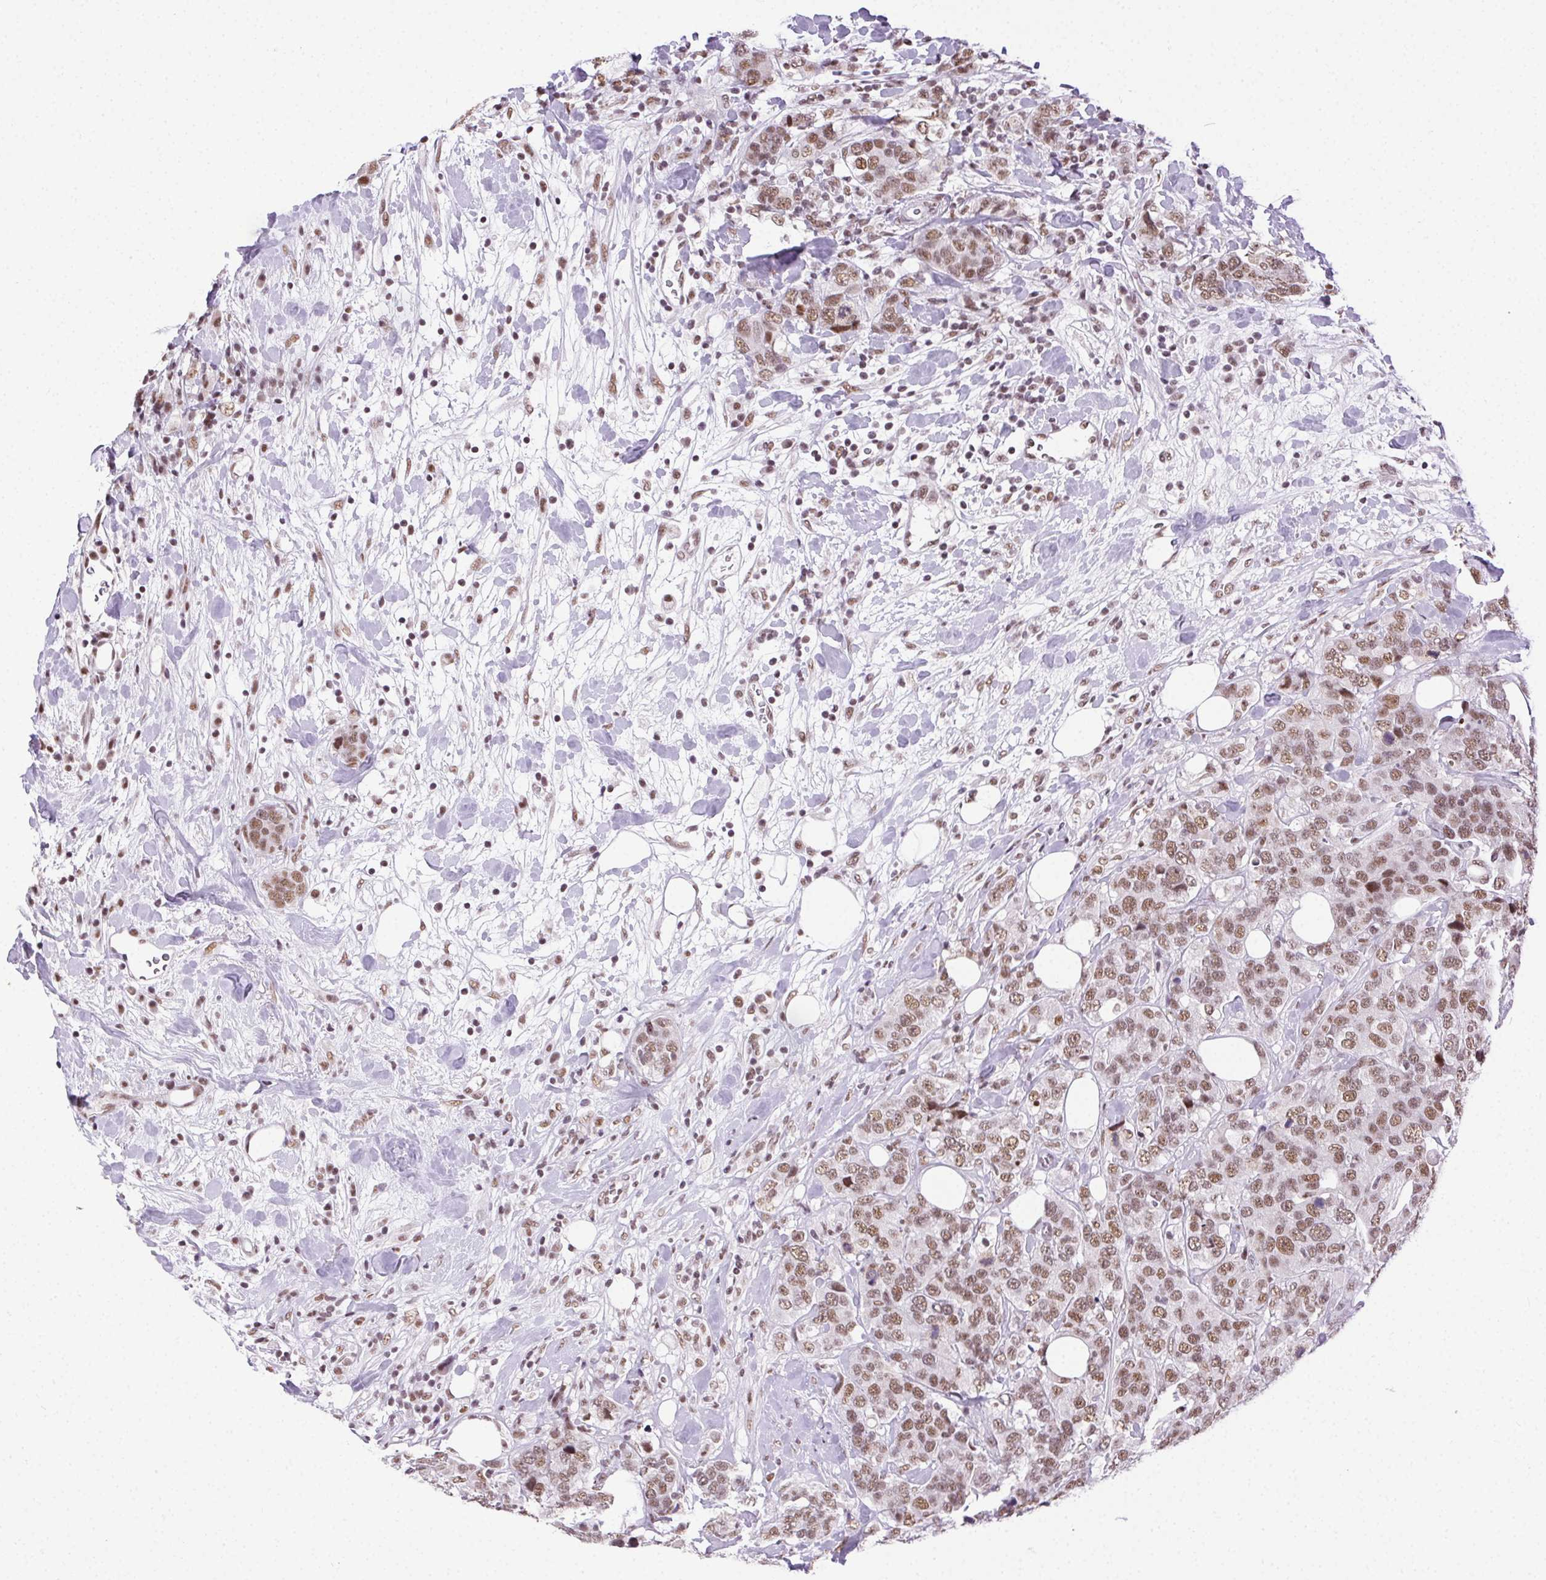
{"staining": {"intensity": "moderate", "quantity": ">75%", "location": "nuclear"}, "tissue": "breast cancer", "cell_type": "Tumor cells", "image_type": "cancer", "snomed": [{"axis": "morphology", "description": "Lobular carcinoma"}, {"axis": "topography", "description": "Breast"}], "caption": "High-power microscopy captured an immunohistochemistry micrograph of lobular carcinoma (breast), revealing moderate nuclear expression in about >75% of tumor cells. (DAB = brown stain, brightfield microscopy at high magnification).", "gene": "TRA2B", "patient": {"sex": "female", "age": 59}}